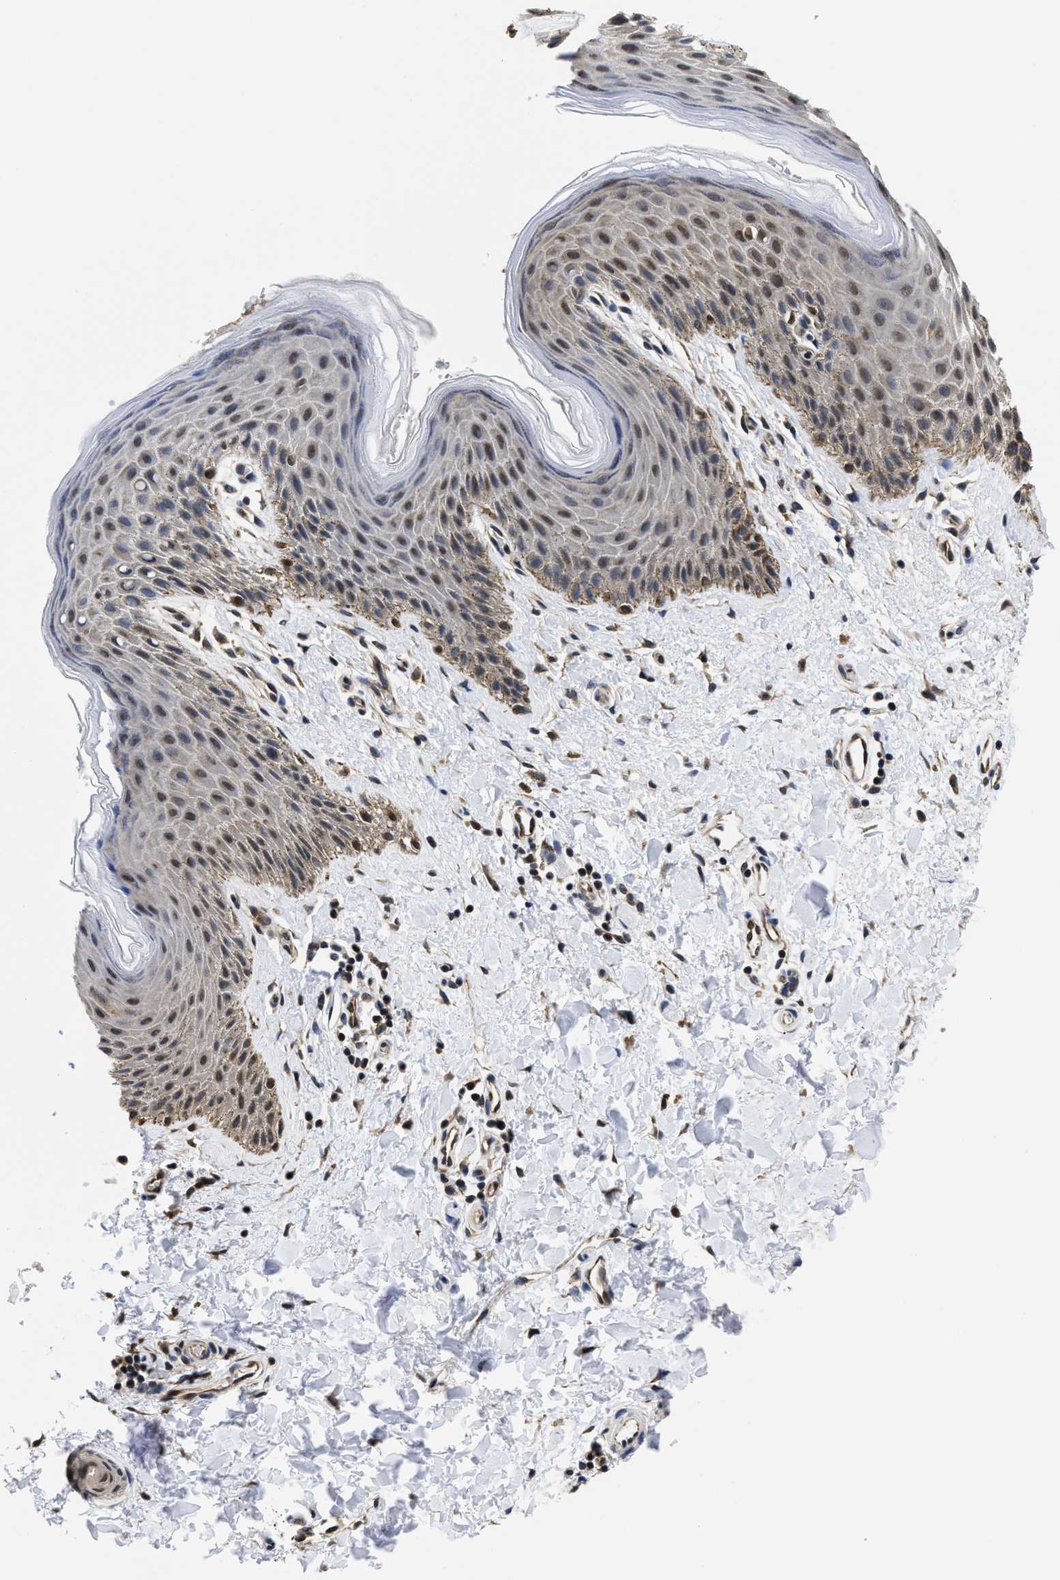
{"staining": {"intensity": "moderate", "quantity": "25%-75%", "location": "nuclear"}, "tissue": "skin", "cell_type": "Epidermal cells", "image_type": "normal", "snomed": [{"axis": "morphology", "description": "Normal tissue, NOS"}, {"axis": "topography", "description": "Anal"}], "caption": "Protein staining of normal skin displays moderate nuclear positivity in about 25%-75% of epidermal cells. (IHC, brightfield microscopy, high magnification).", "gene": "MCOLN2", "patient": {"sex": "male", "age": 44}}